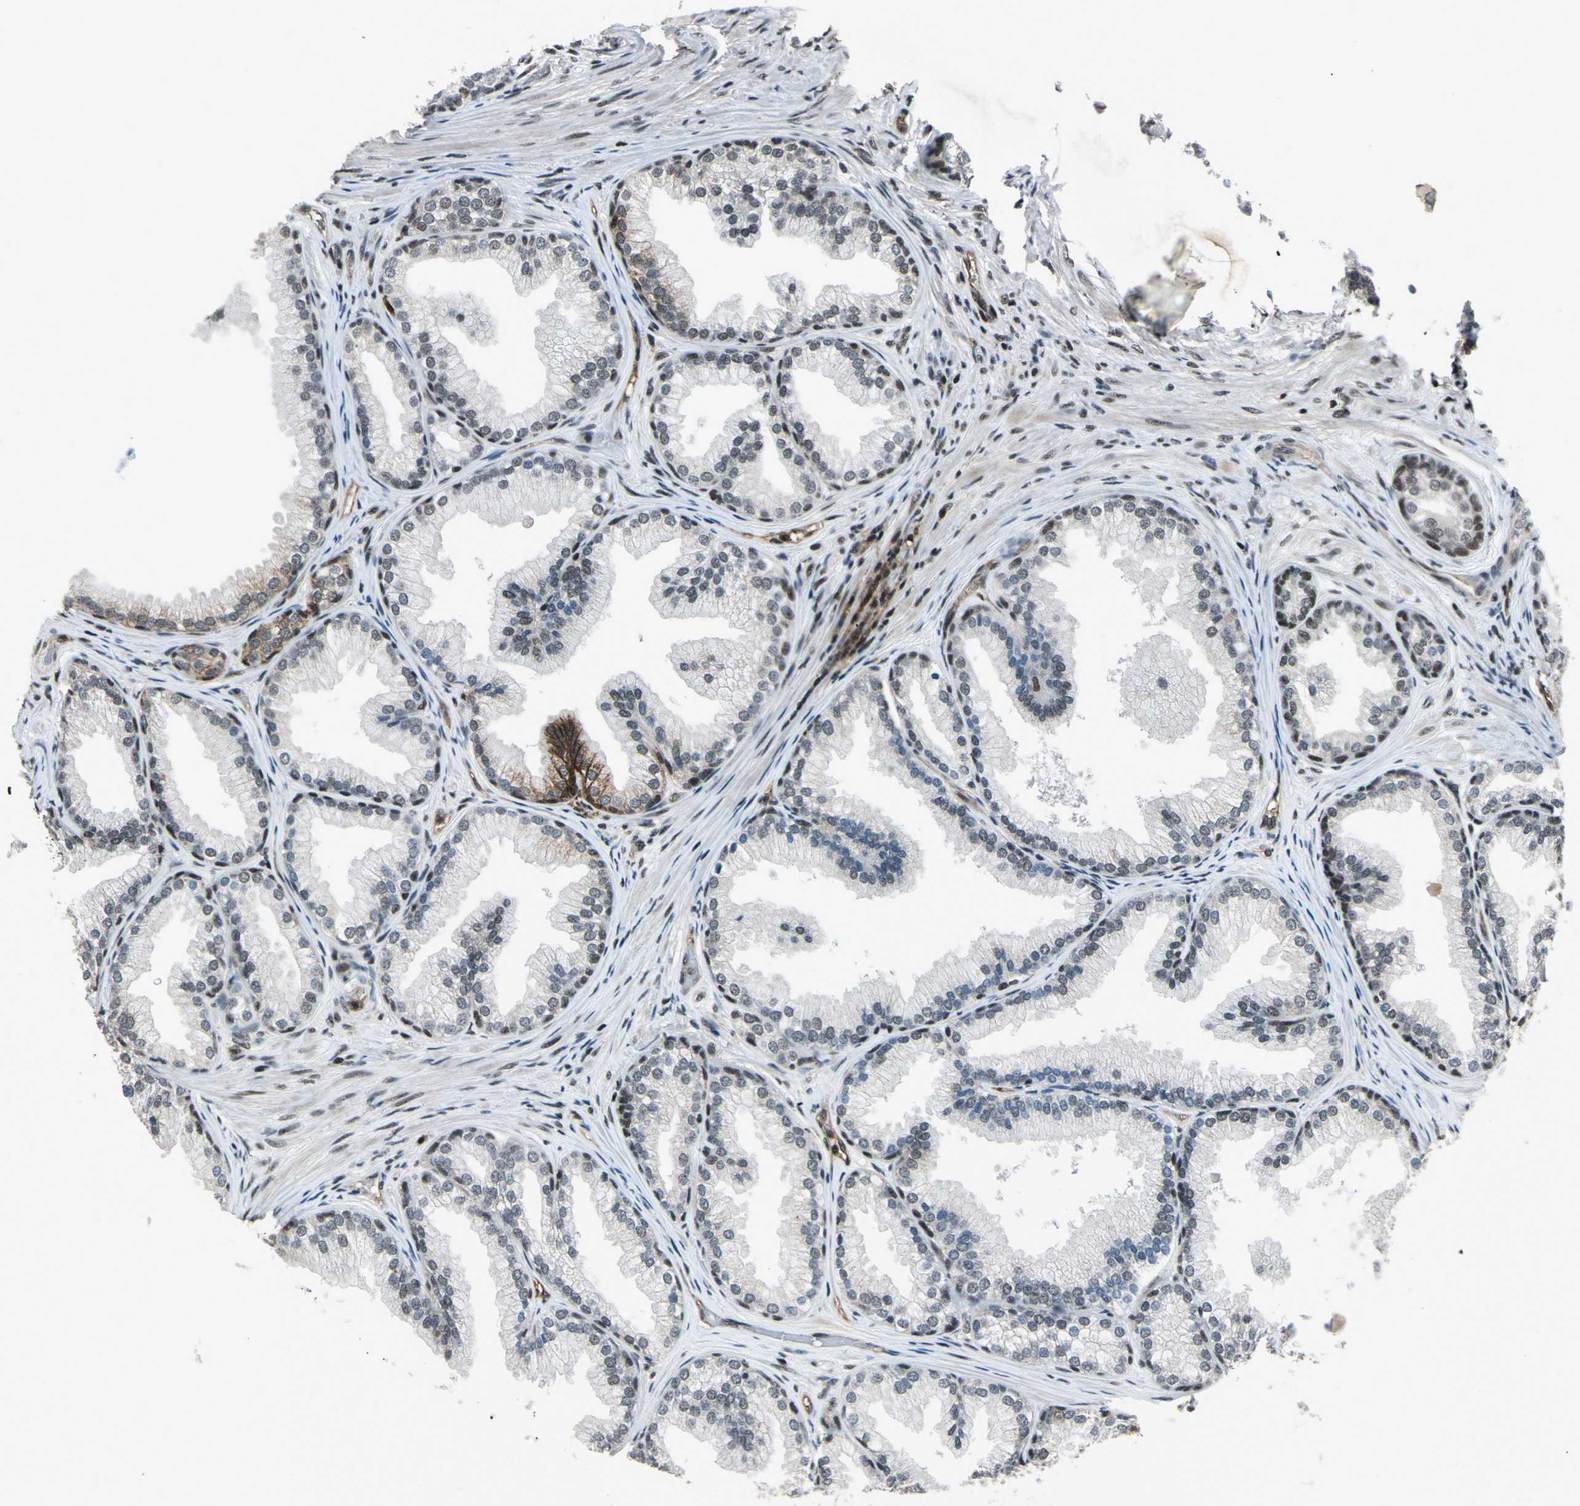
{"staining": {"intensity": "moderate", "quantity": "25%-75%", "location": "cytoplasmic/membranous"}, "tissue": "prostate", "cell_type": "Glandular cells", "image_type": "normal", "snomed": [{"axis": "morphology", "description": "Normal tissue, NOS"}, {"axis": "topography", "description": "Prostate"}], "caption": "A high-resolution image shows immunohistochemistry (IHC) staining of benign prostate, which reveals moderate cytoplasmic/membranous positivity in approximately 25%-75% of glandular cells. The staining was performed using DAB (3,3'-diaminobenzidine) to visualize the protein expression in brown, while the nuclei were stained in blue with hematoxylin (Magnification: 20x).", "gene": "NR2C2", "patient": {"sex": "male", "age": 76}}